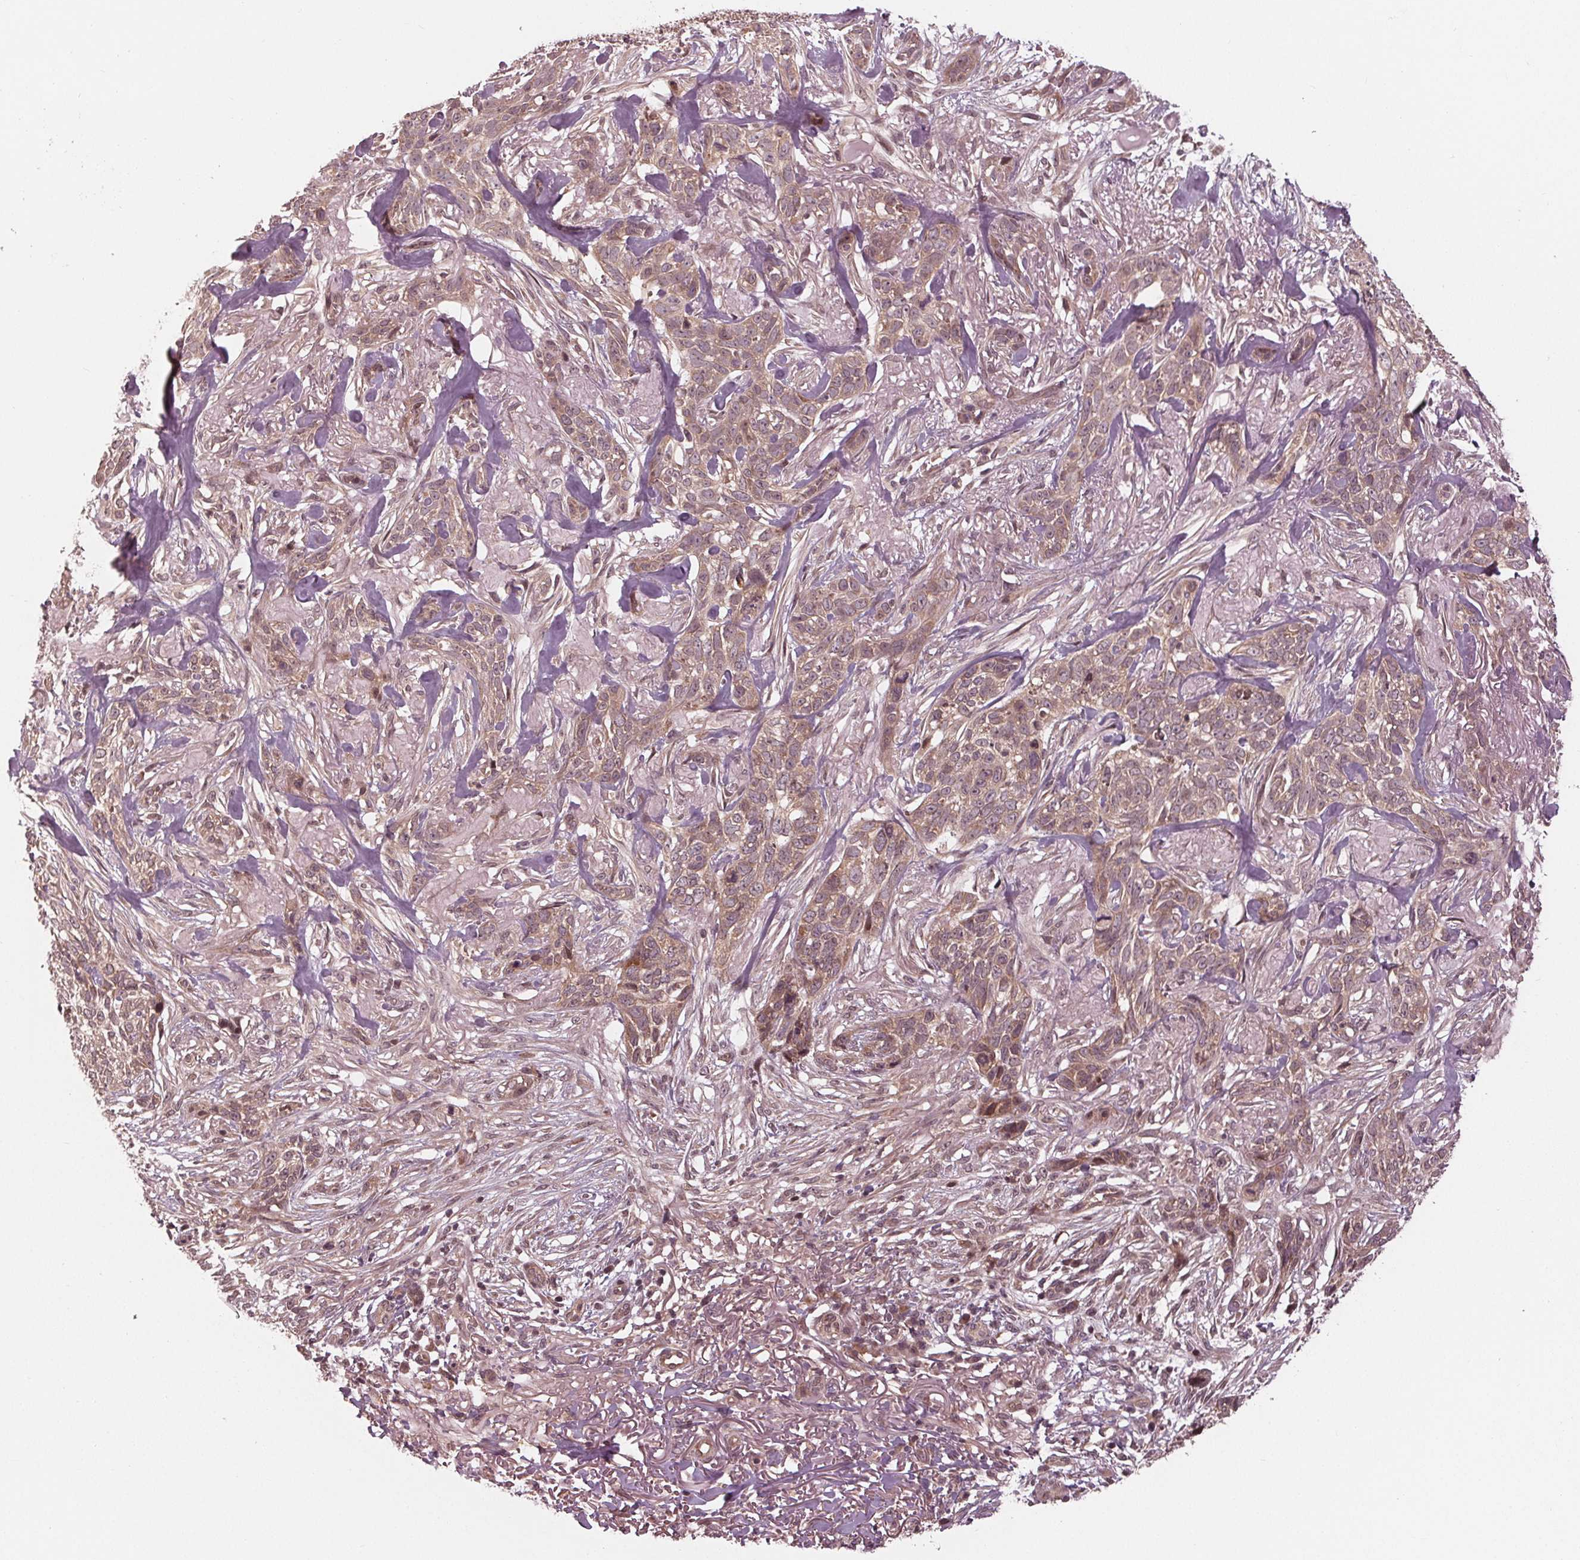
{"staining": {"intensity": "weak", "quantity": ">75%", "location": "cytoplasmic/membranous,nuclear"}, "tissue": "skin cancer", "cell_type": "Tumor cells", "image_type": "cancer", "snomed": [{"axis": "morphology", "description": "Basal cell carcinoma"}, {"axis": "topography", "description": "Skin"}], "caption": "This histopathology image shows immunohistochemistry (IHC) staining of skin cancer (basal cell carcinoma), with low weak cytoplasmic/membranous and nuclear staining in approximately >75% of tumor cells.", "gene": "ZNF471", "patient": {"sex": "male", "age": 74}}